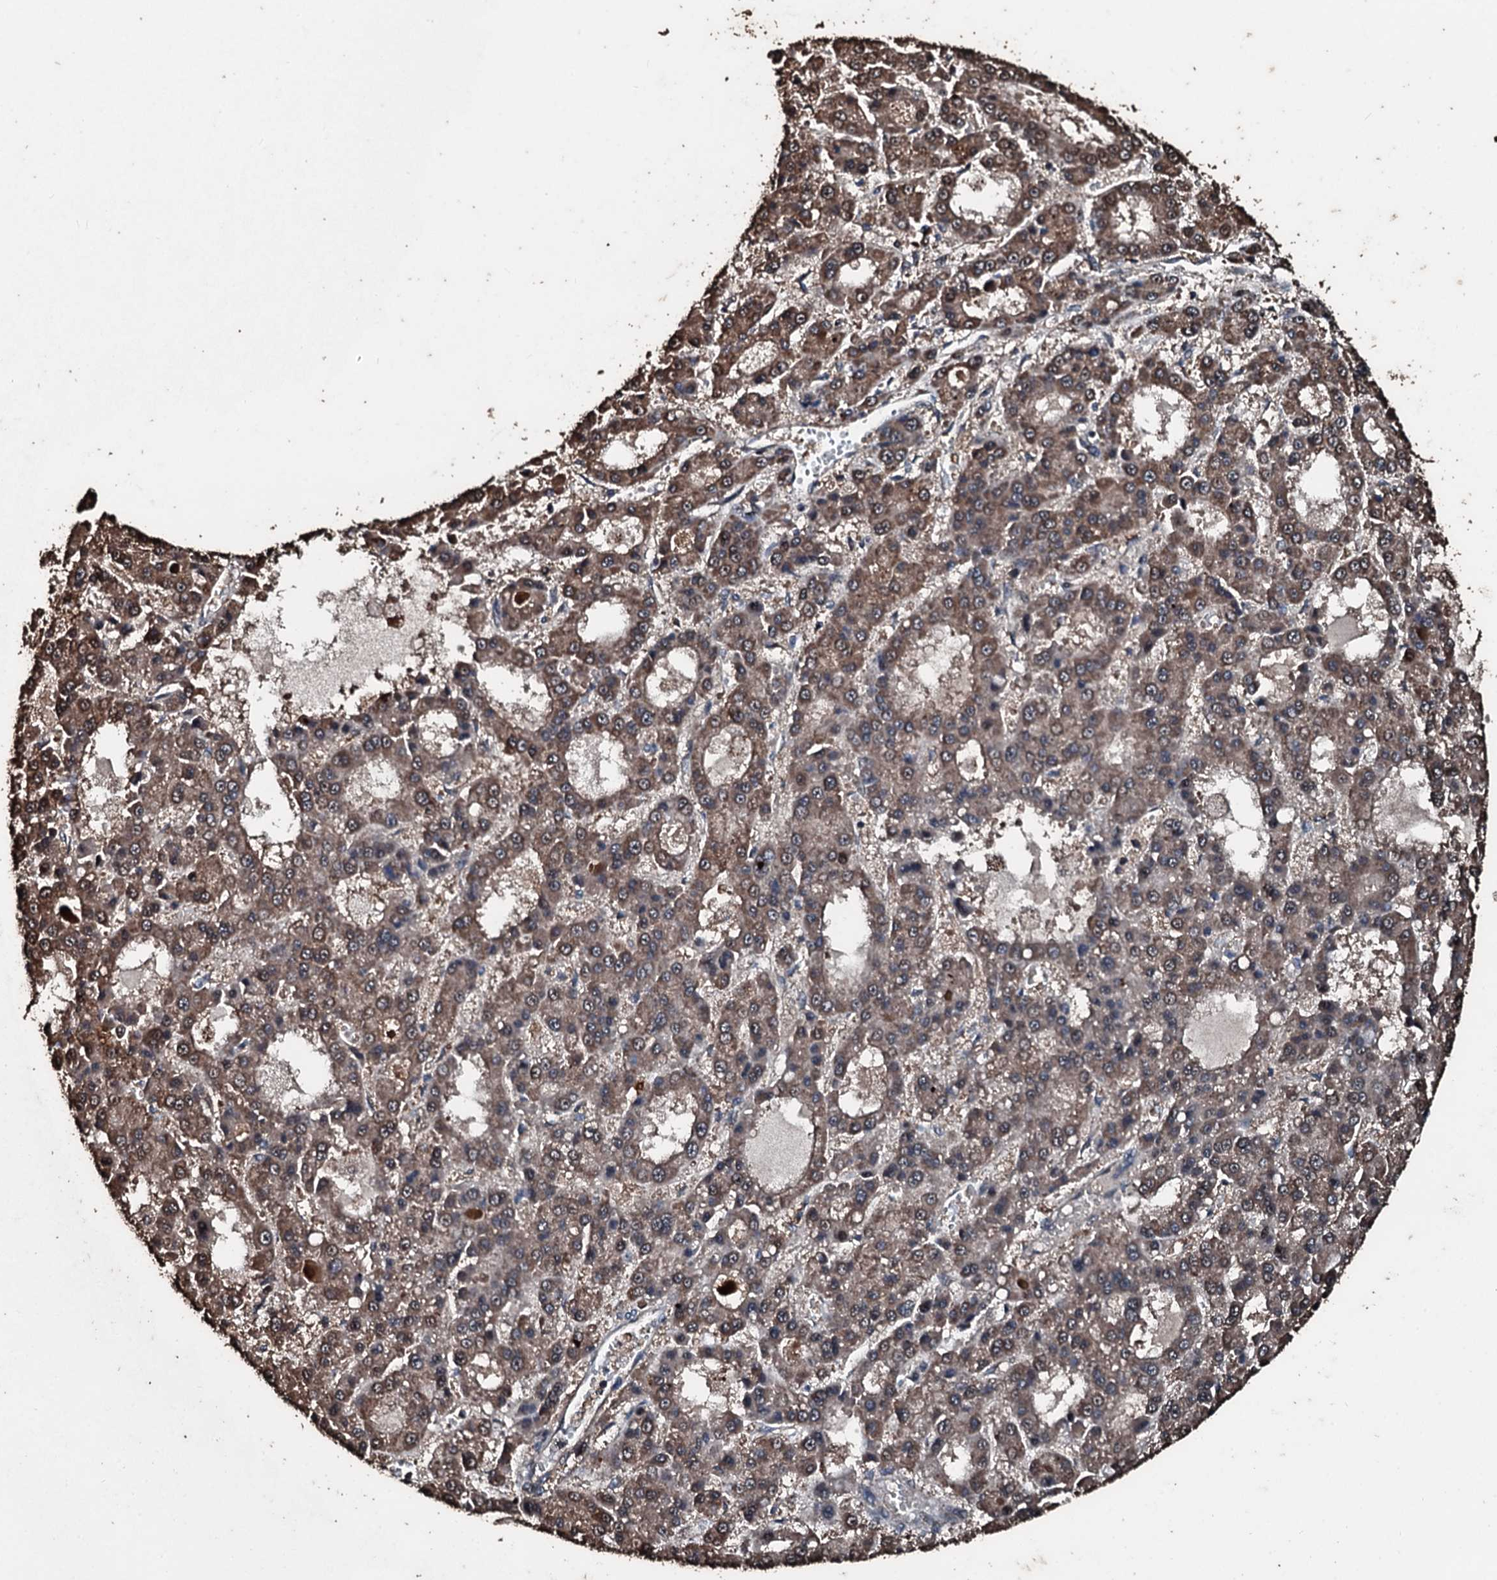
{"staining": {"intensity": "weak", "quantity": ">75%", "location": "cytoplasmic/membranous"}, "tissue": "liver cancer", "cell_type": "Tumor cells", "image_type": "cancer", "snomed": [{"axis": "morphology", "description": "Carcinoma, Hepatocellular, NOS"}, {"axis": "topography", "description": "Liver"}], "caption": "Protein staining displays weak cytoplasmic/membranous staining in approximately >75% of tumor cells in liver cancer (hepatocellular carcinoma).", "gene": "FAAP24", "patient": {"sex": "male", "age": 70}}